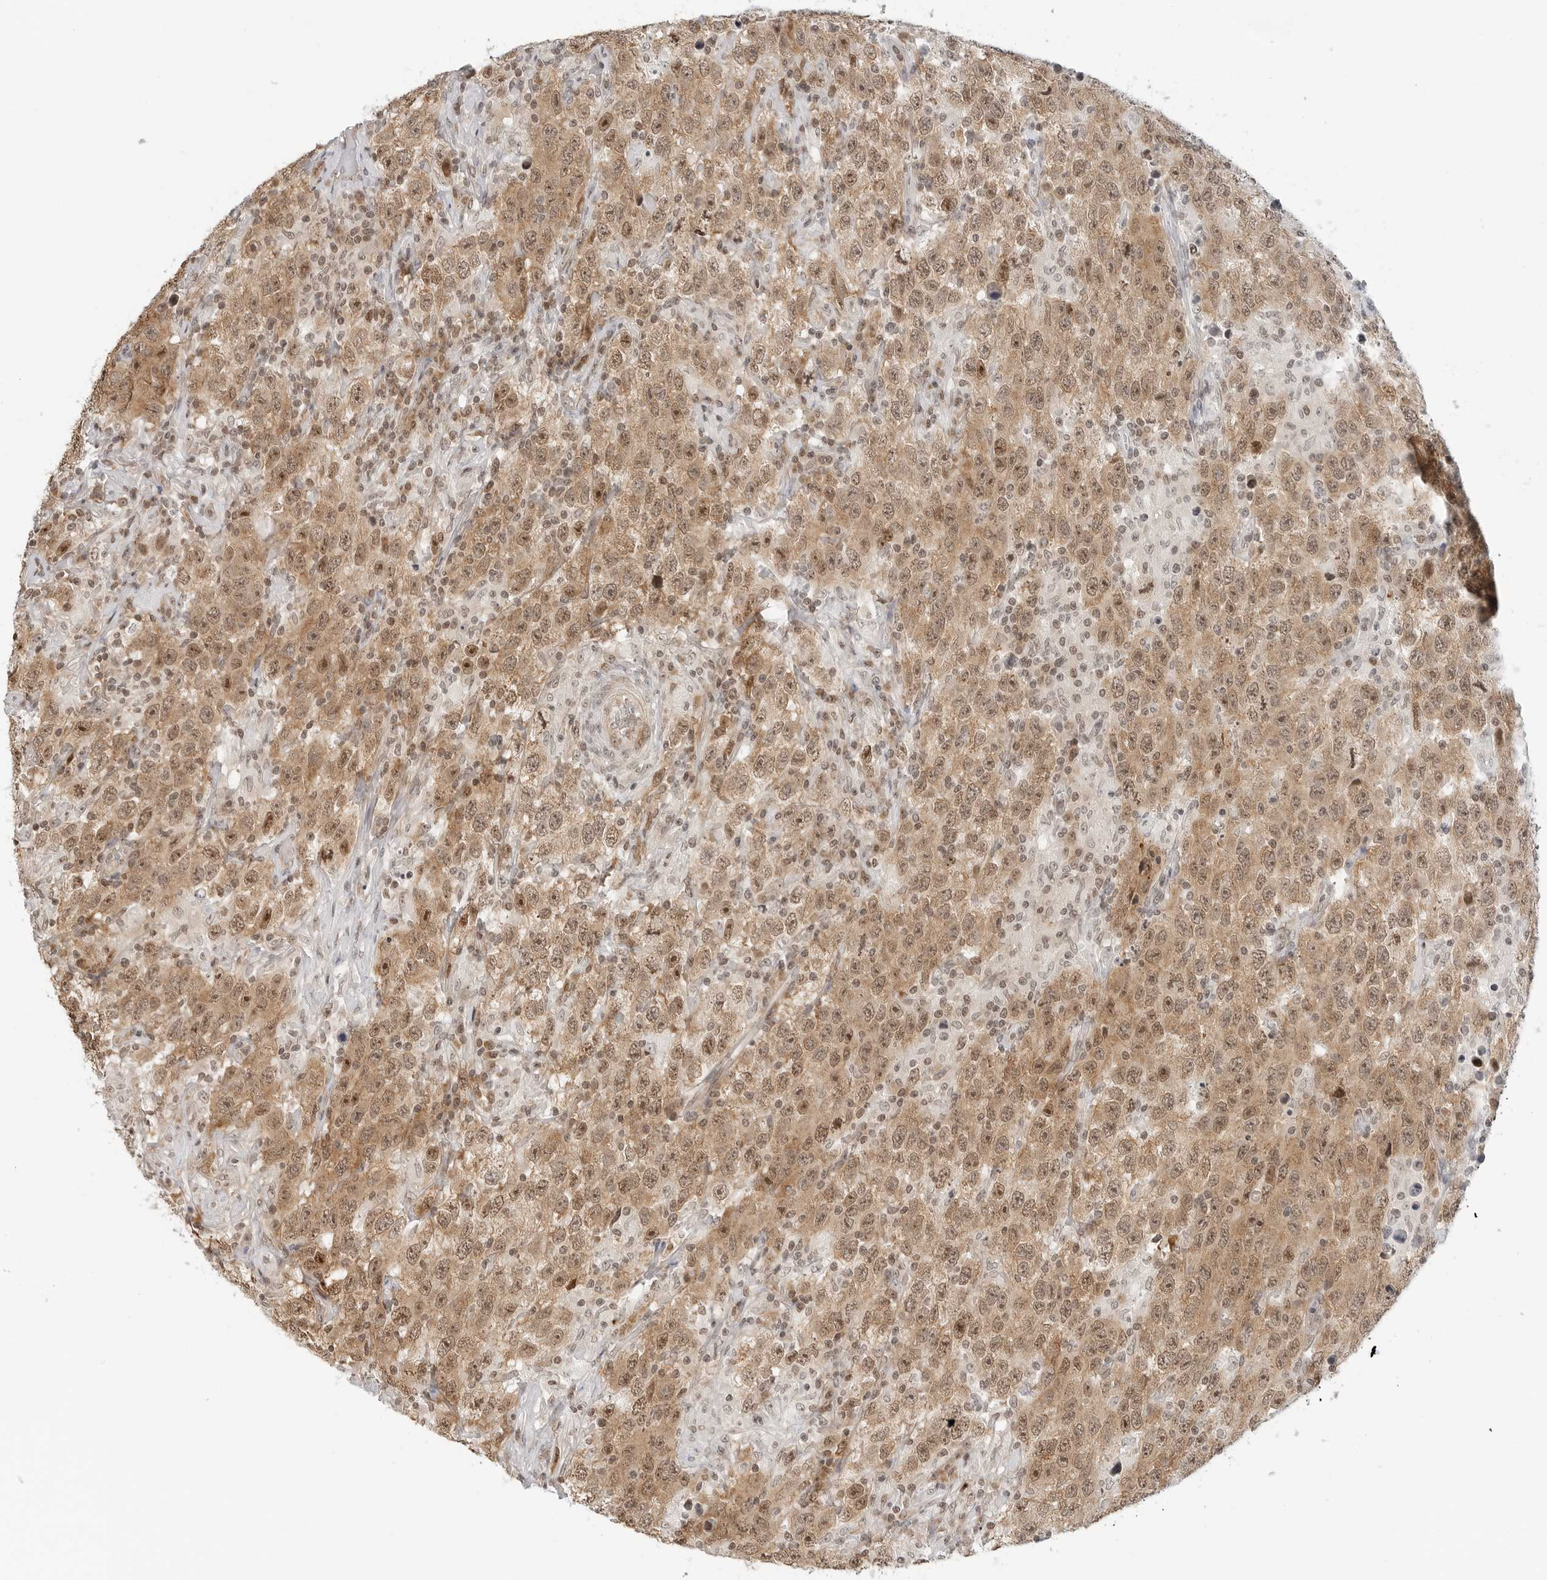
{"staining": {"intensity": "moderate", "quantity": "25%-75%", "location": "cytoplasmic/membranous,nuclear"}, "tissue": "testis cancer", "cell_type": "Tumor cells", "image_type": "cancer", "snomed": [{"axis": "morphology", "description": "Seminoma, NOS"}, {"axis": "topography", "description": "Testis"}], "caption": "Immunohistochemistry (DAB (3,3'-diaminobenzidine)) staining of human testis seminoma shows moderate cytoplasmic/membranous and nuclear protein expression in approximately 25%-75% of tumor cells.", "gene": "METAP1", "patient": {"sex": "male", "age": 65}}